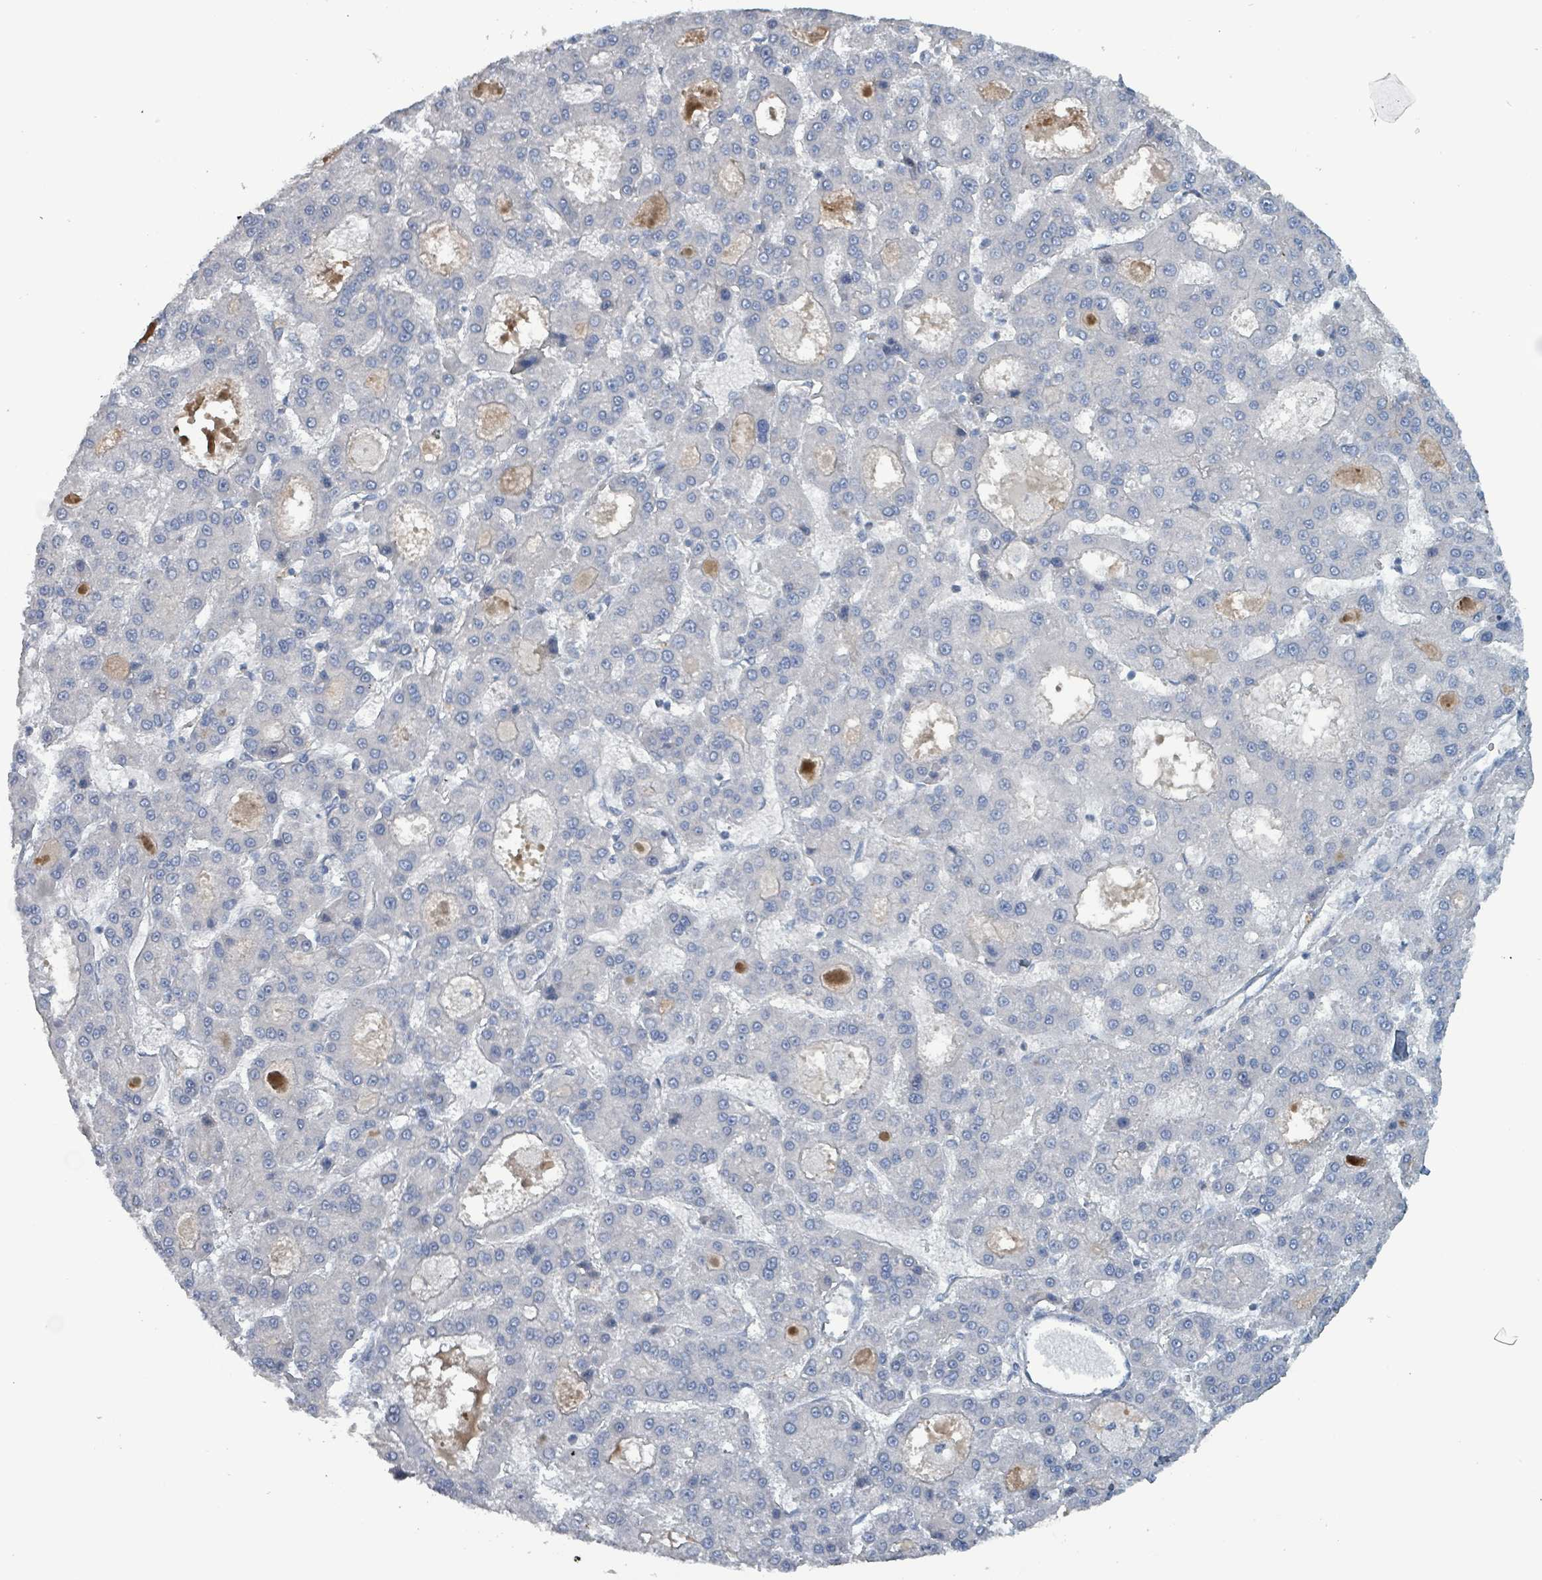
{"staining": {"intensity": "negative", "quantity": "none", "location": "none"}, "tissue": "liver cancer", "cell_type": "Tumor cells", "image_type": "cancer", "snomed": [{"axis": "morphology", "description": "Carcinoma, Hepatocellular, NOS"}, {"axis": "topography", "description": "Liver"}], "caption": "Tumor cells show no significant positivity in liver hepatocellular carcinoma. The staining was performed using DAB to visualize the protein expression in brown, while the nuclei were stained in blue with hematoxylin (Magnification: 20x).", "gene": "TAAR5", "patient": {"sex": "male", "age": 70}}